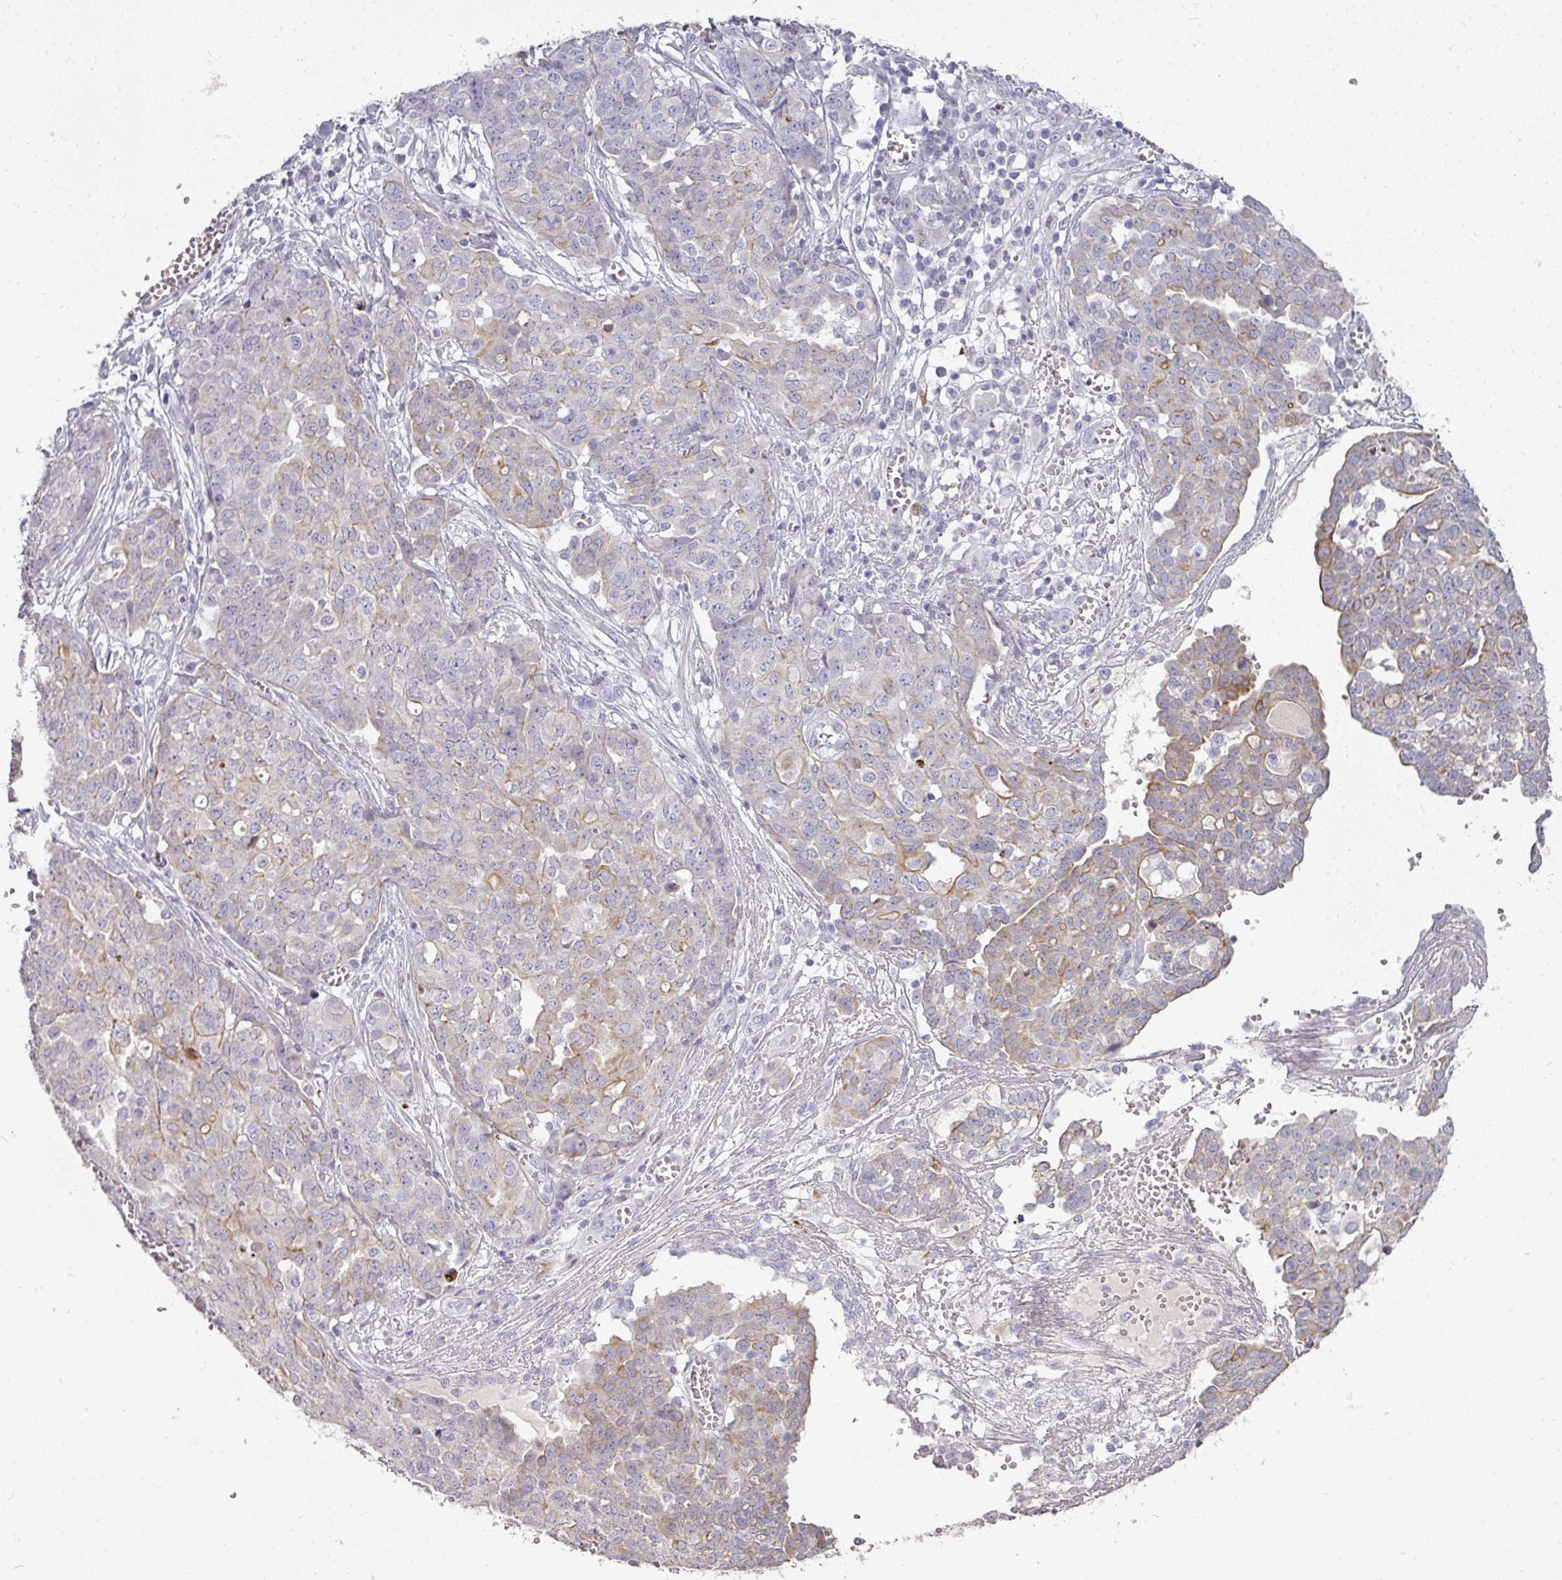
{"staining": {"intensity": "moderate", "quantity": "<25%", "location": "cytoplasmic/membranous"}, "tissue": "ovarian cancer", "cell_type": "Tumor cells", "image_type": "cancer", "snomed": [{"axis": "morphology", "description": "Cystadenocarcinoma, serous, NOS"}, {"axis": "topography", "description": "Soft tissue"}, {"axis": "topography", "description": "Ovary"}], "caption": "Protein expression analysis of ovarian cancer (serous cystadenocarcinoma) displays moderate cytoplasmic/membranous positivity in about <25% of tumor cells.", "gene": "GTF2H3", "patient": {"sex": "female", "age": 57}}